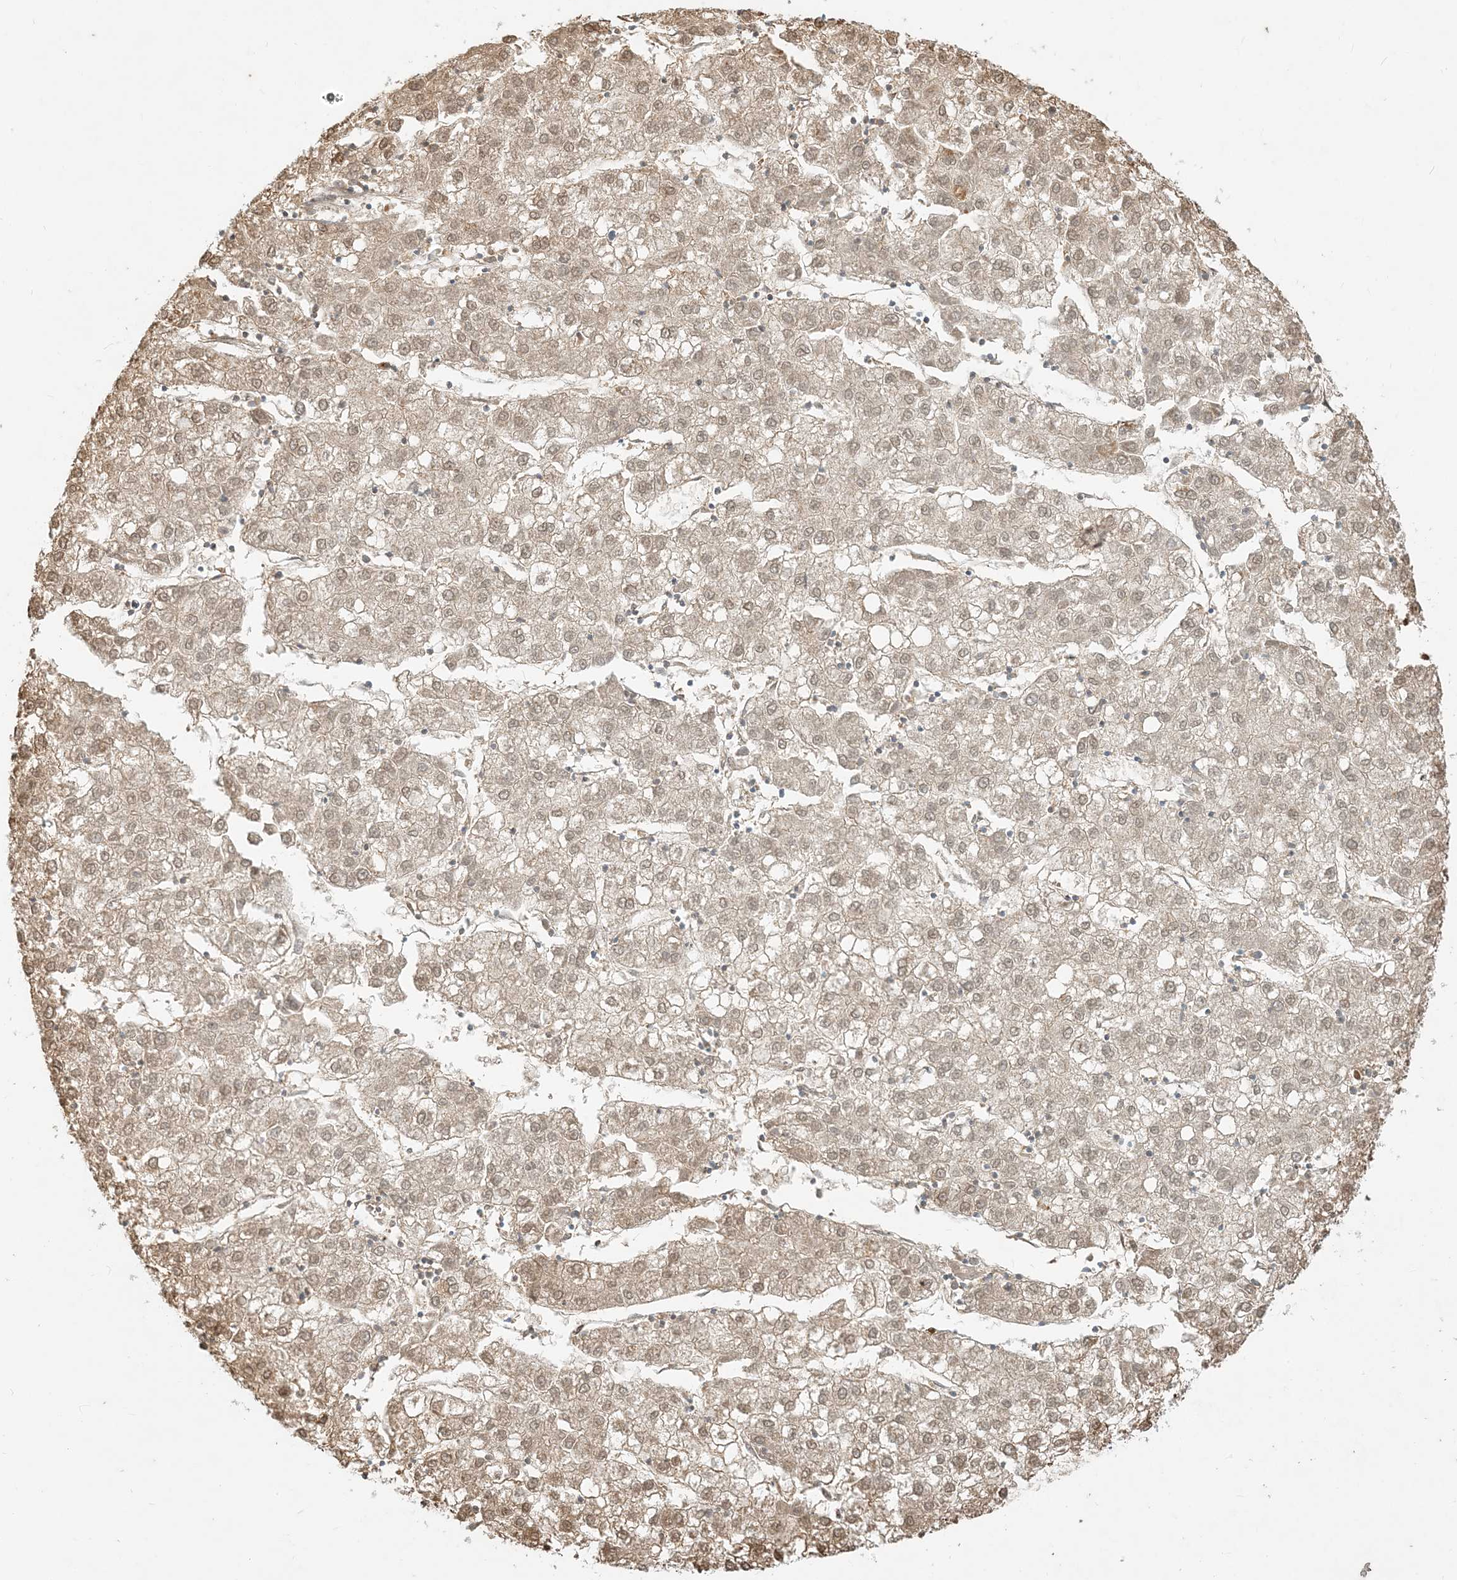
{"staining": {"intensity": "moderate", "quantity": "25%-75%", "location": "cytoplasmic/membranous,nuclear"}, "tissue": "liver cancer", "cell_type": "Tumor cells", "image_type": "cancer", "snomed": [{"axis": "morphology", "description": "Carcinoma, Hepatocellular, NOS"}, {"axis": "topography", "description": "Liver"}], "caption": "Hepatocellular carcinoma (liver) was stained to show a protein in brown. There is medium levels of moderate cytoplasmic/membranous and nuclear expression in about 25%-75% of tumor cells.", "gene": "MCOLN1", "patient": {"sex": "male", "age": 72}}